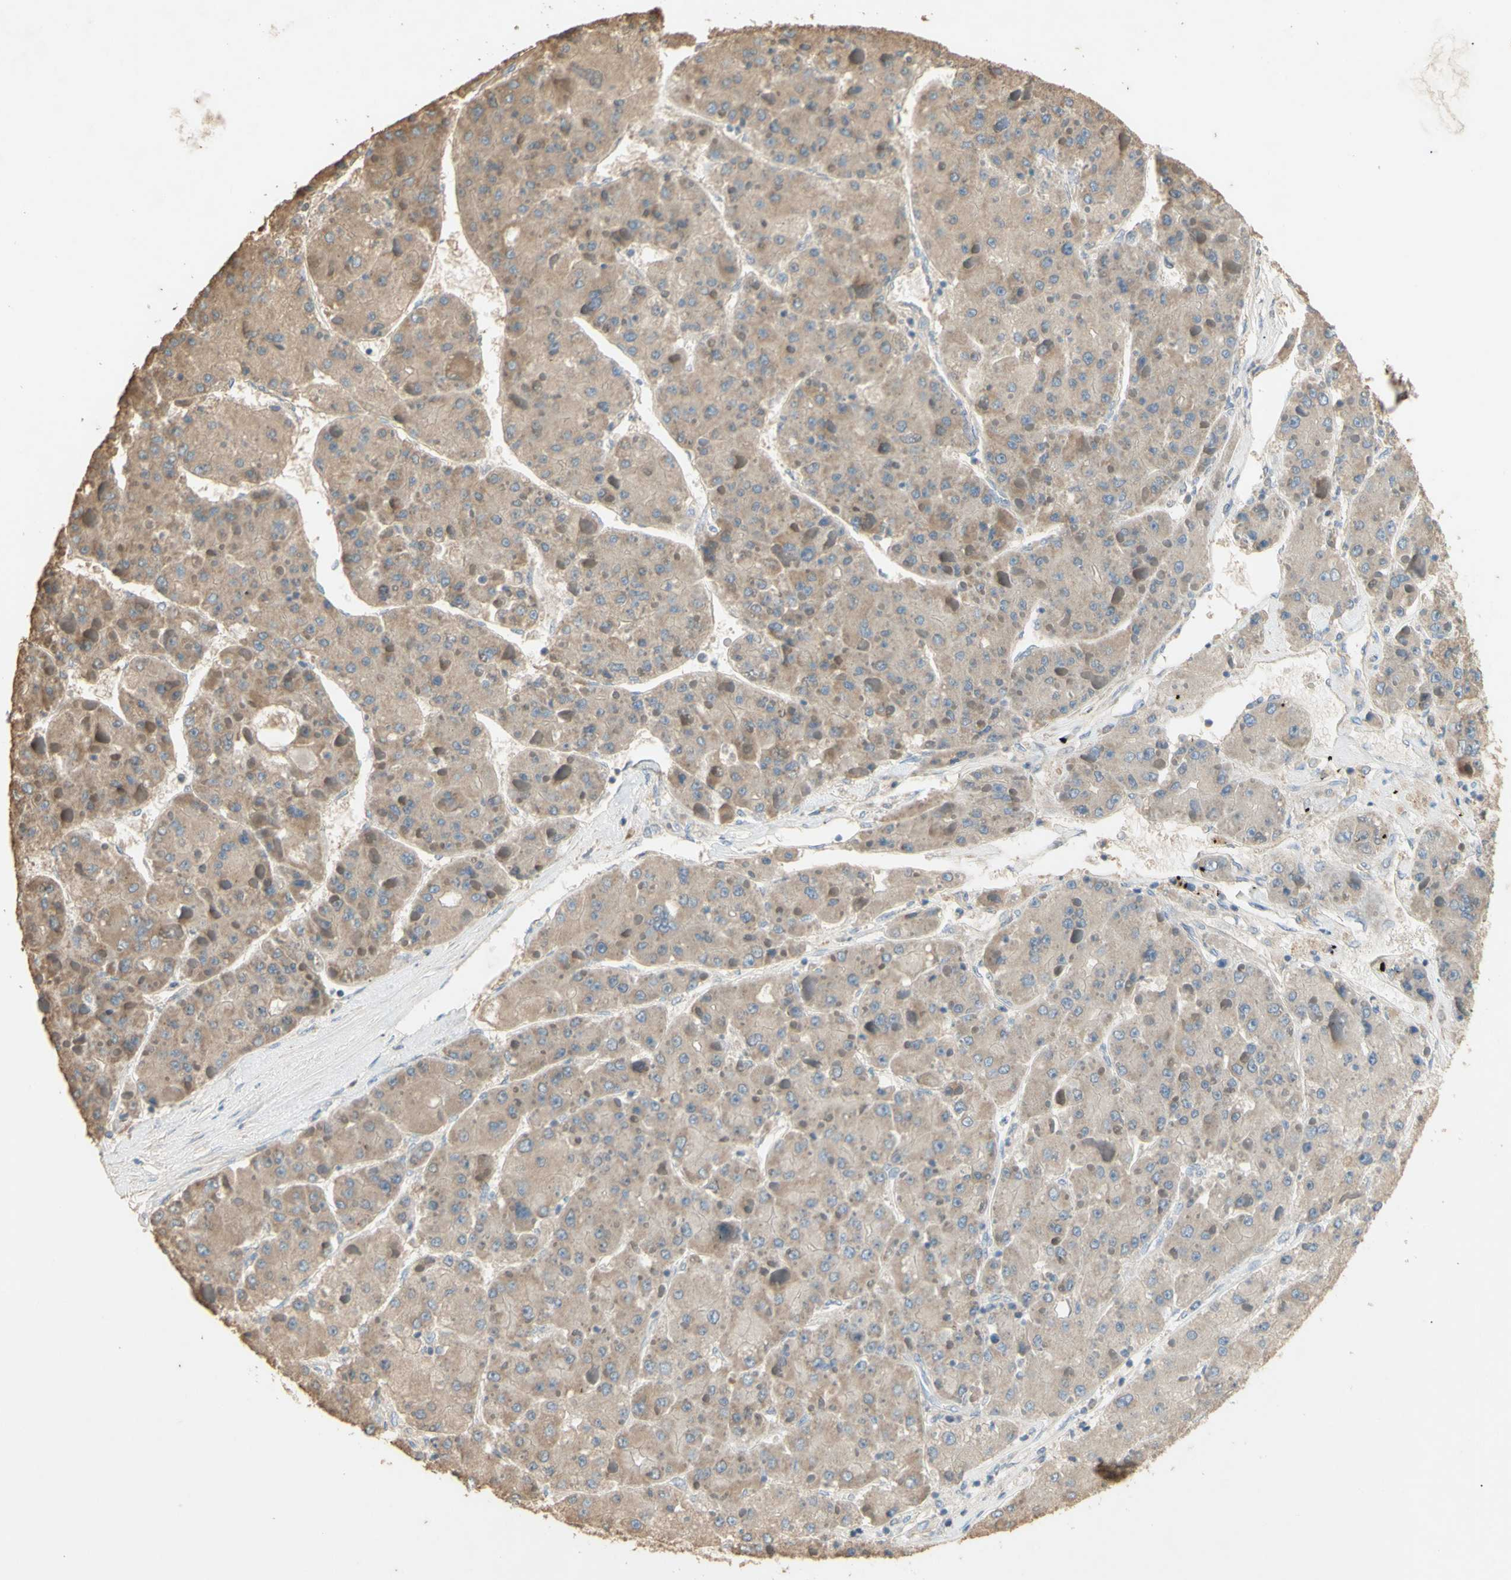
{"staining": {"intensity": "moderate", "quantity": "<25%", "location": "cytoplasmic/membranous"}, "tissue": "liver cancer", "cell_type": "Tumor cells", "image_type": "cancer", "snomed": [{"axis": "morphology", "description": "Carcinoma, Hepatocellular, NOS"}, {"axis": "topography", "description": "Liver"}], "caption": "Protein staining of liver hepatocellular carcinoma tissue reveals moderate cytoplasmic/membranous expression in approximately <25% of tumor cells.", "gene": "PTGIS", "patient": {"sex": "female", "age": 73}}